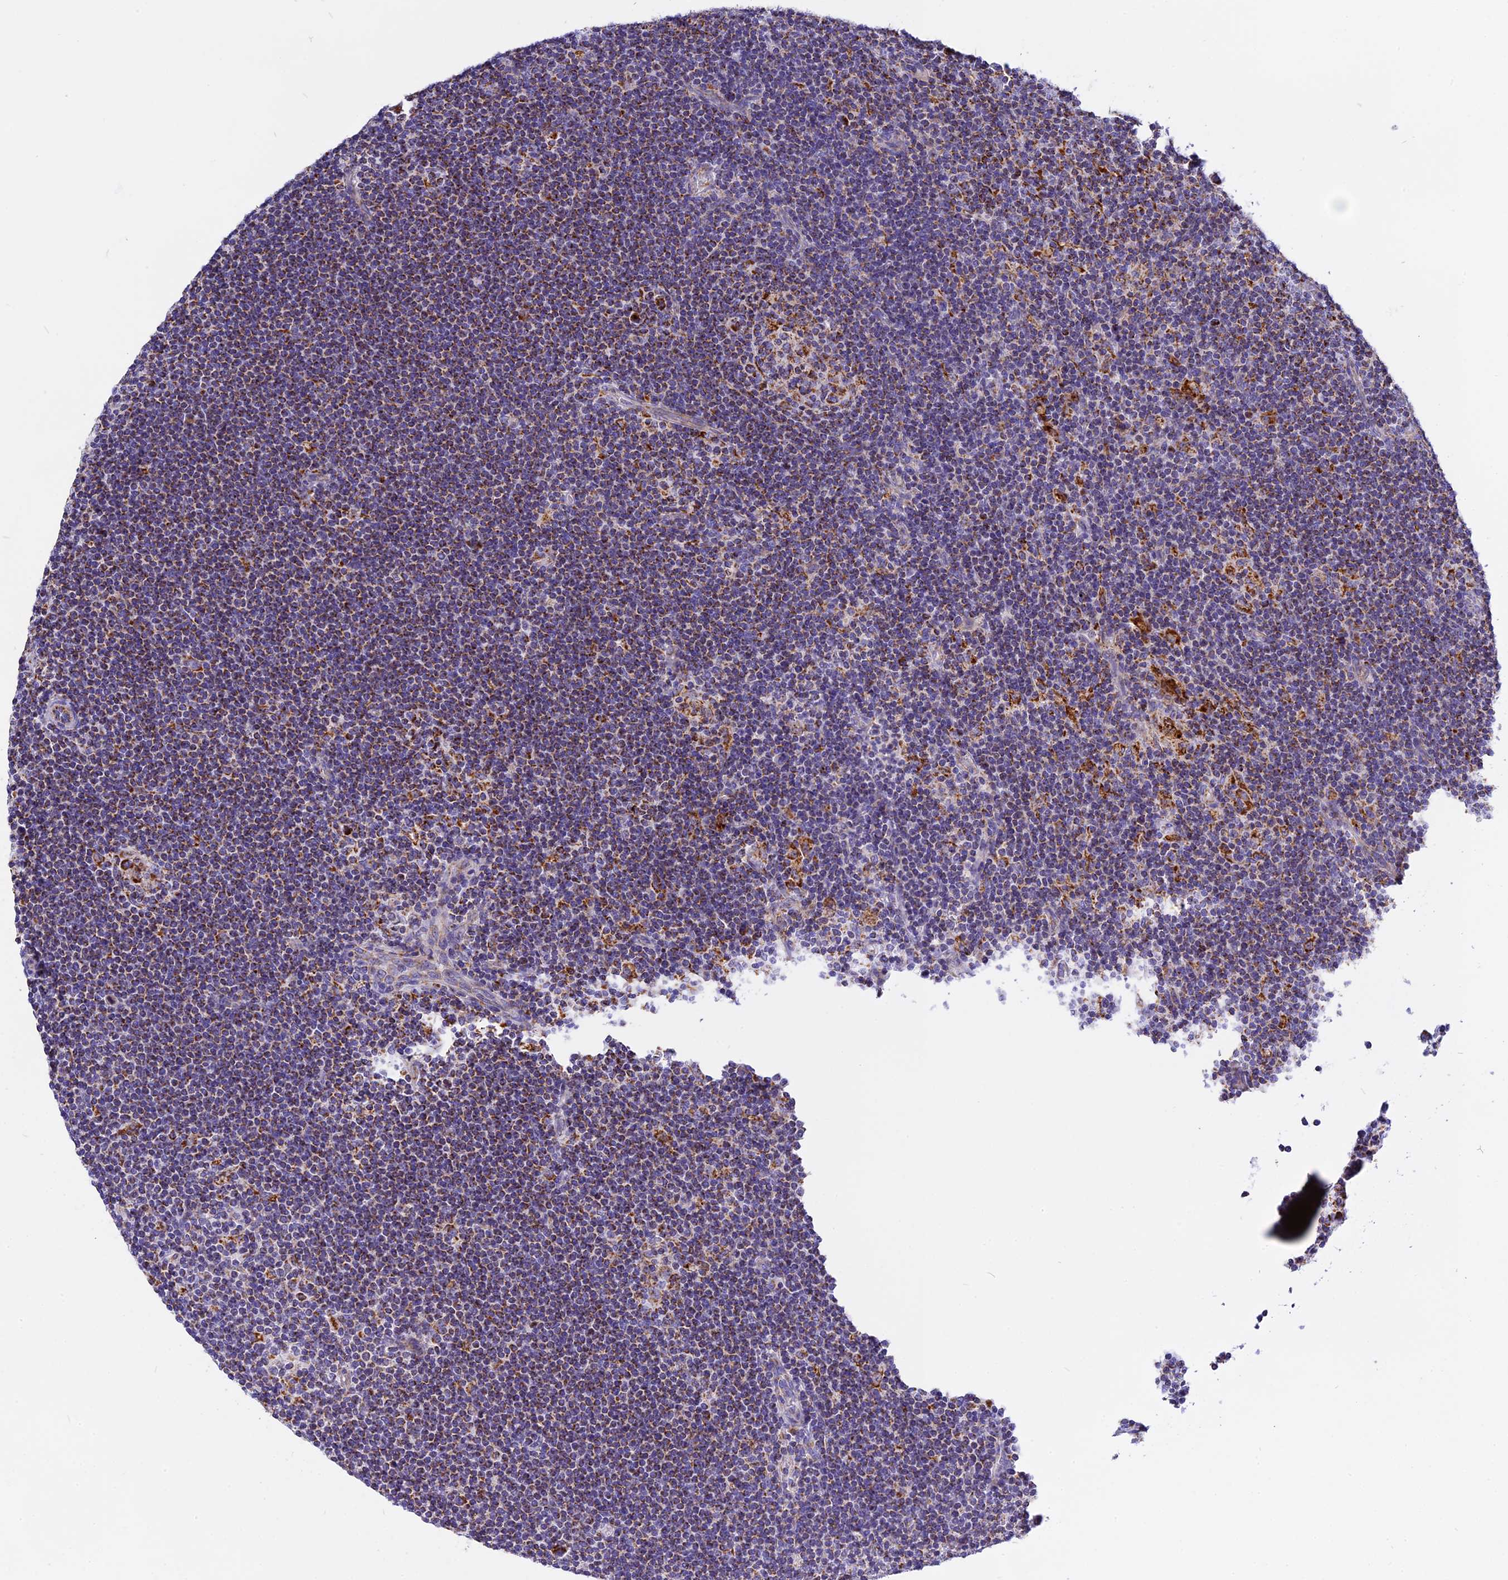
{"staining": {"intensity": "negative", "quantity": "none", "location": "none"}, "tissue": "lymphoma", "cell_type": "Tumor cells", "image_type": "cancer", "snomed": [{"axis": "morphology", "description": "Hodgkin's disease, NOS"}, {"axis": "topography", "description": "Lymph node"}], "caption": "Lymphoma was stained to show a protein in brown. There is no significant positivity in tumor cells. Nuclei are stained in blue.", "gene": "VDAC2", "patient": {"sex": "female", "age": 57}}